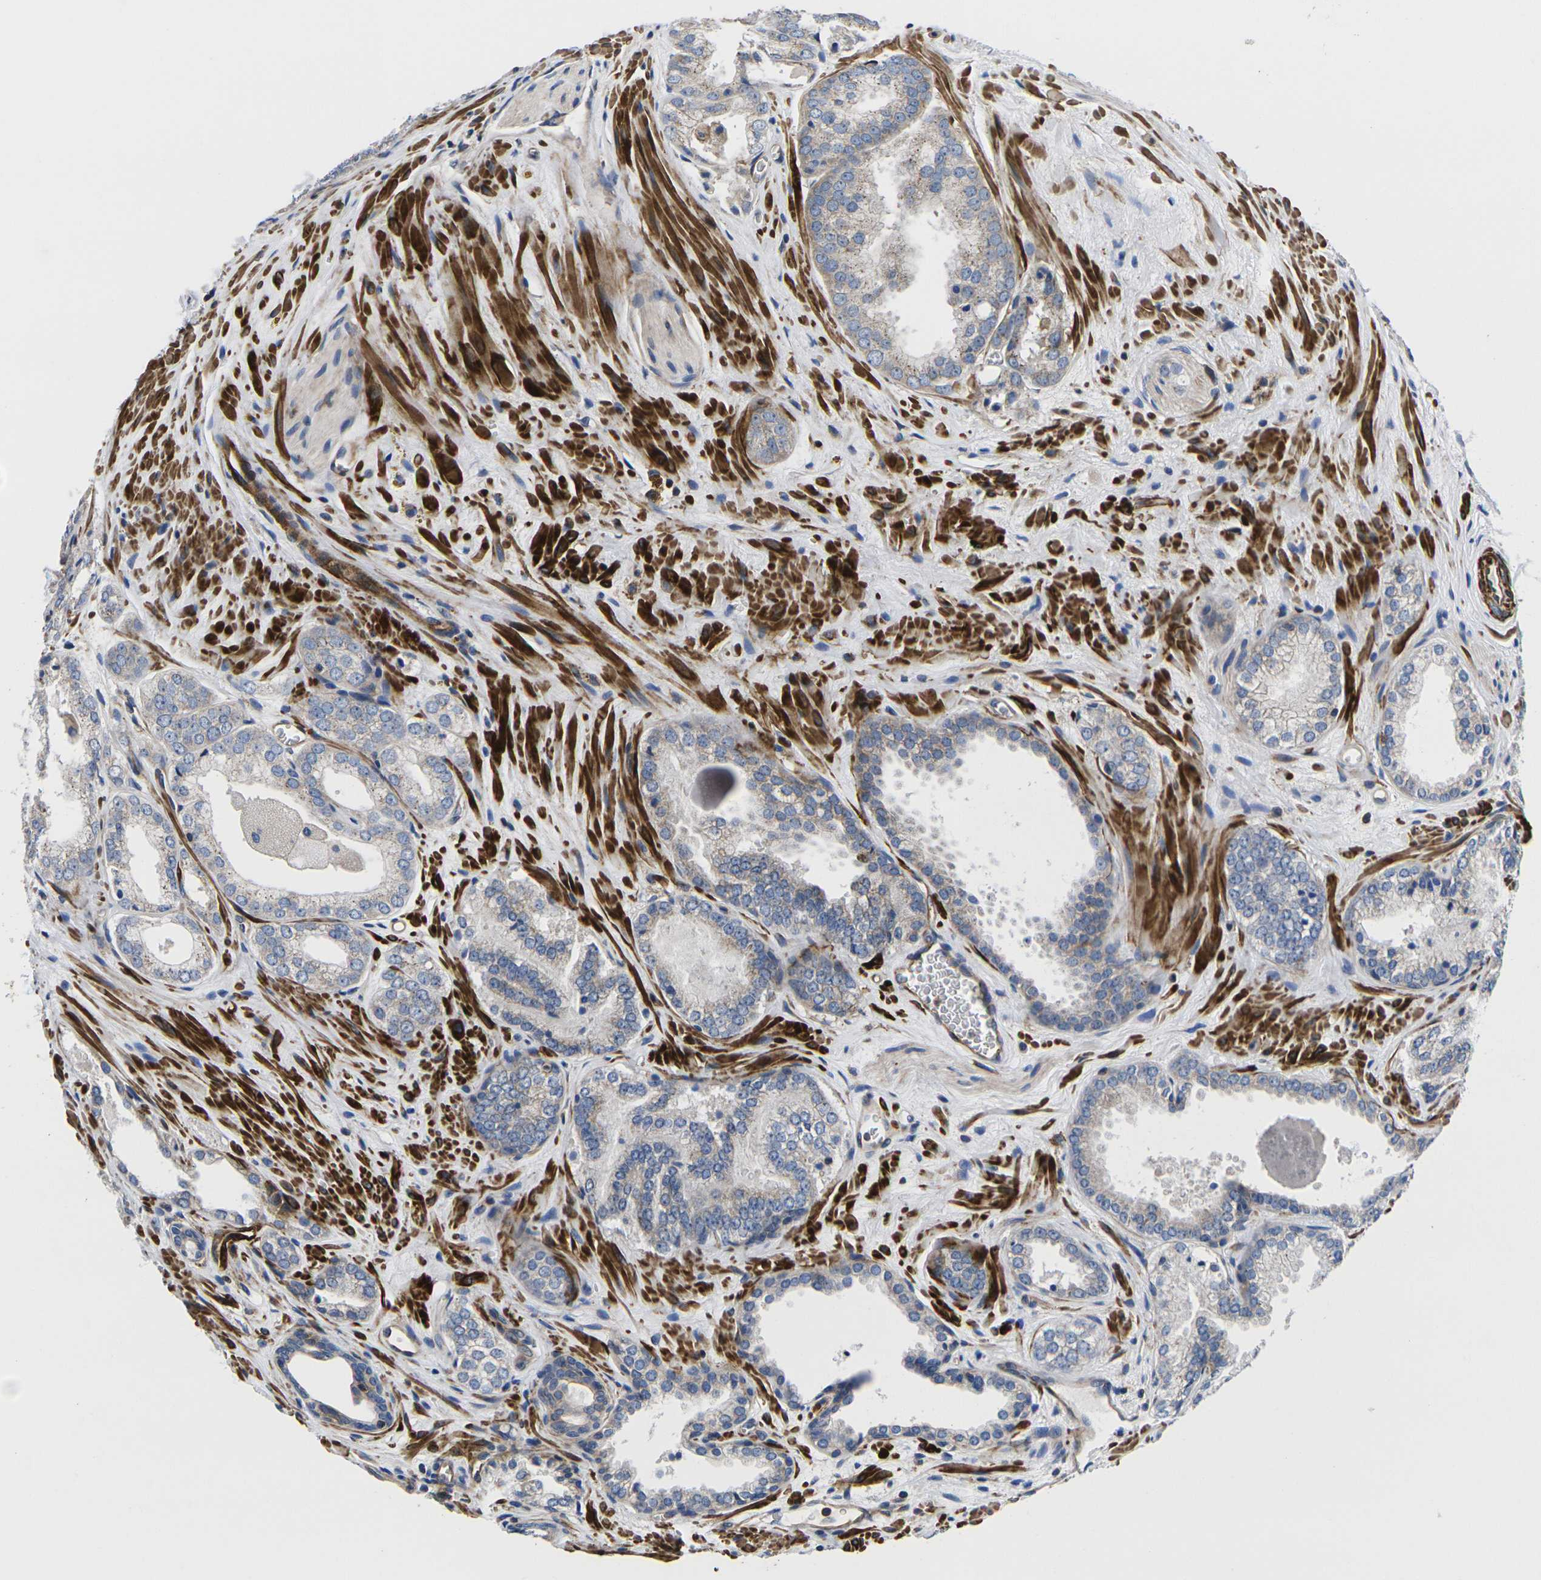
{"staining": {"intensity": "weak", "quantity": "25%-75%", "location": "cytoplasmic/membranous"}, "tissue": "prostate cancer", "cell_type": "Tumor cells", "image_type": "cancer", "snomed": [{"axis": "morphology", "description": "Adenocarcinoma, Low grade"}, {"axis": "topography", "description": "Prostate"}], "caption": "IHC of human prostate cancer (adenocarcinoma (low-grade)) exhibits low levels of weak cytoplasmic/membranous positivity in approximately 25%-75% of tumor cells.", "gene": "GPR4", "patient": {"sex": "male", "age": 60}}